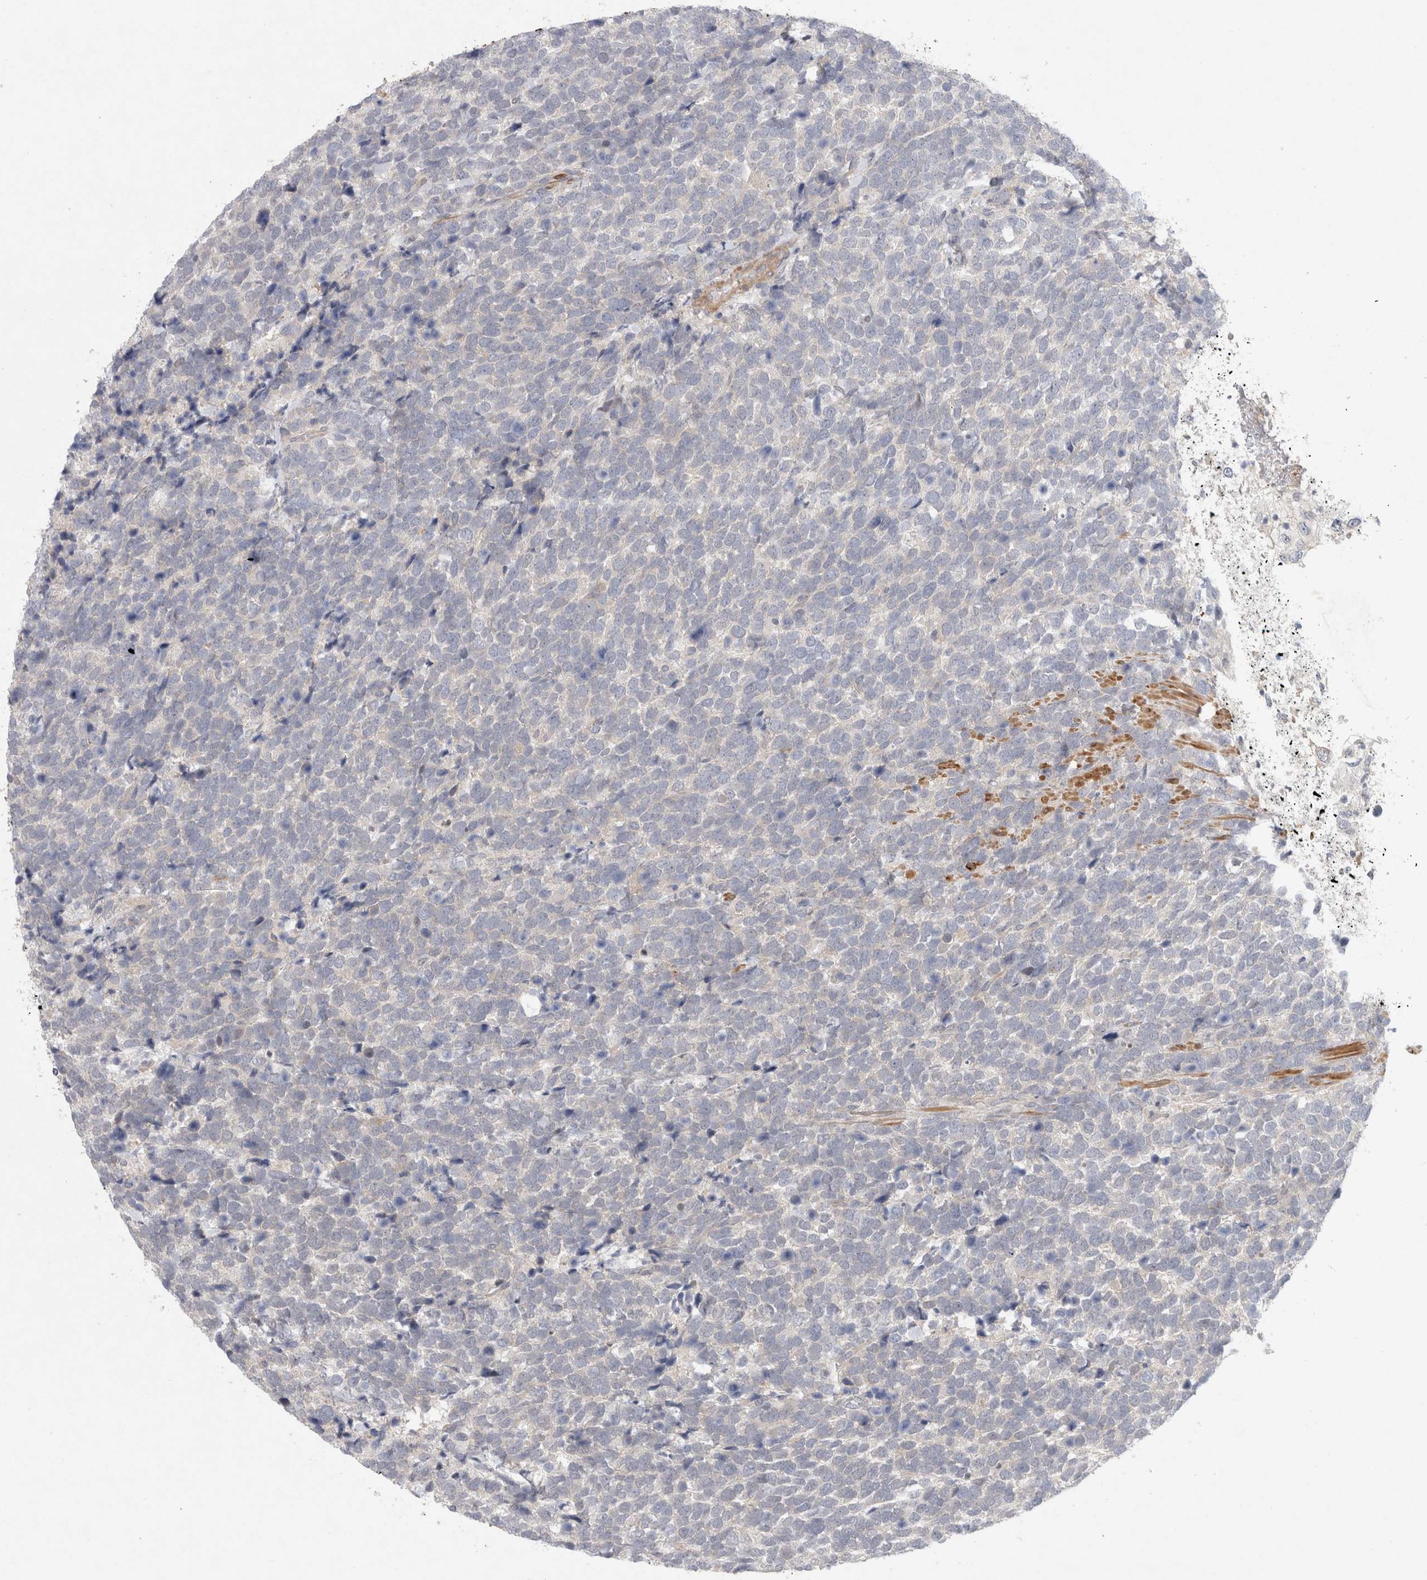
{"staining": {"intensity": "negative", "quantity": "none", "location": "none"}, "tissue": "urothelial cancer", "cell_type": "Tumor cells", "image_type": "cancer", "snomed": [{"axis": "morphology", "description": "Urothelial carcinoma, High grade"}, {"axis": "topography", "description": "Urinary bladder"}], "caption": "There is no significant expression in tumor cells of urothelial cancer.", "gene": "BZW2", "patient": {"sex": "female", "age": 82}}